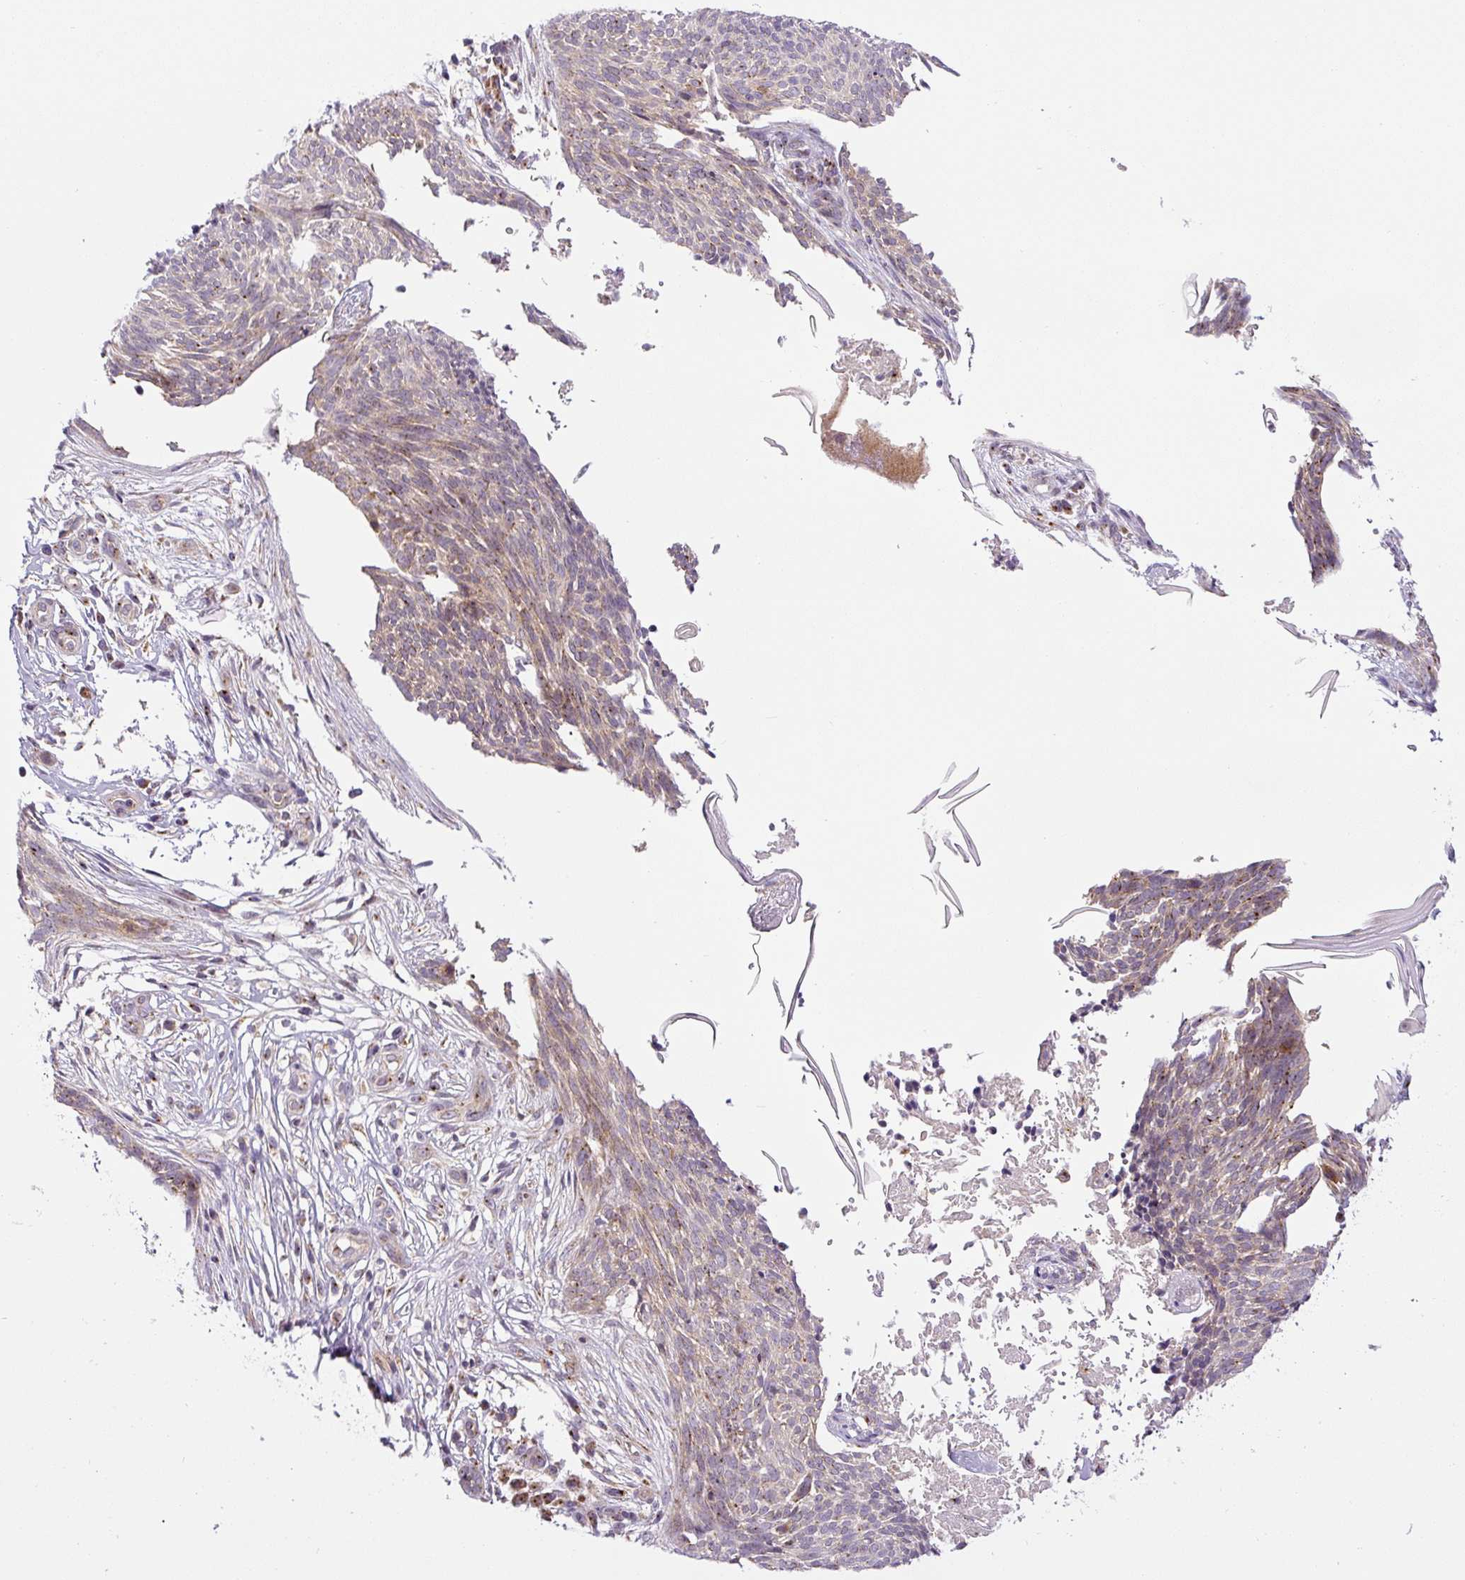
{"staining": {"intensity": "weak", "quantity": "25%-75%", "location": "cytoplasmic/membranous"}, "tissue": "skin cancer", "cell_type": "Tumor cells", "image_type": "cancer", "snomed": [{"axis": "morphology", "description": "Basal cell carcinoma"}, {"axis": "topography", "description": "Skin"}, {"axis": "topography", "description": "Skin, foot"}], "caption": "About 25%-75% of tumor cells in skin cancer show weak cytoplasmic/membranous protein expression as visualized by brown immunohistochemical staining.", "gene": "PCM1", "patient": {"sex": "female", "age": 86}}